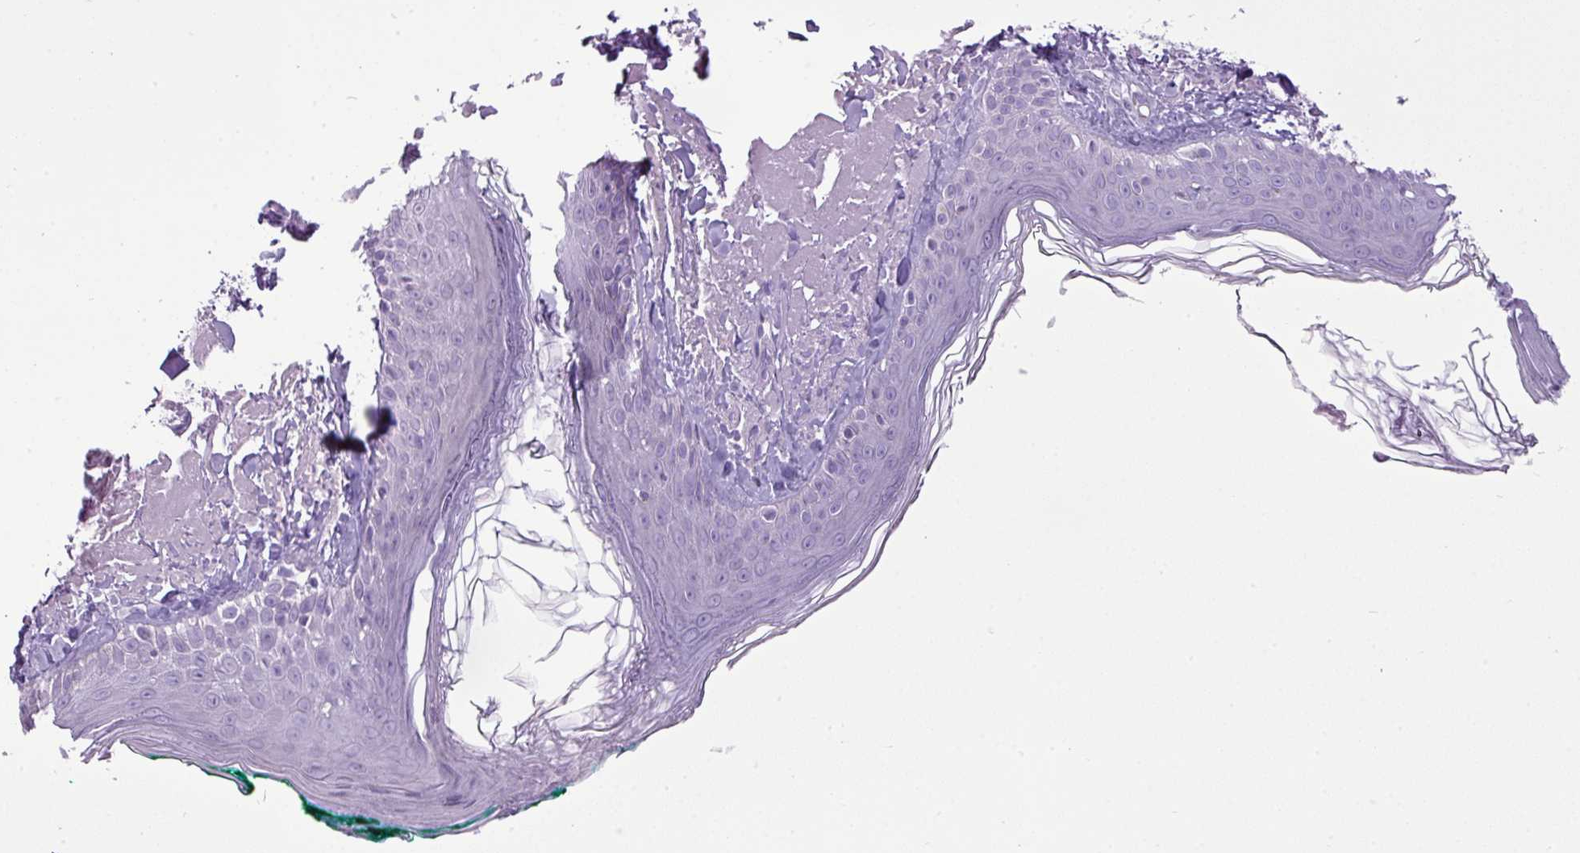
{"staining": {"intensity": "negative", "quantity": "none", "location": "none"}, "tissue": "skin", "cell_type": "Fibroblasts", "image_type": "normal", "snomed": [{"axis": "morphology", "description": "Normal tissue, NOS"}, {"axis": "morphology", "description": "Malignant melanoma, NOS"}, {"axis": "topography", "description": "Skin"}], "caption": "The histopathology image demonstrates no staining of fibroblasts in normal skin. (DAB IHC with hematoxylin counter stain).", "gene": "FAM43A", "patient": {"sex": "male", "age": 80}}